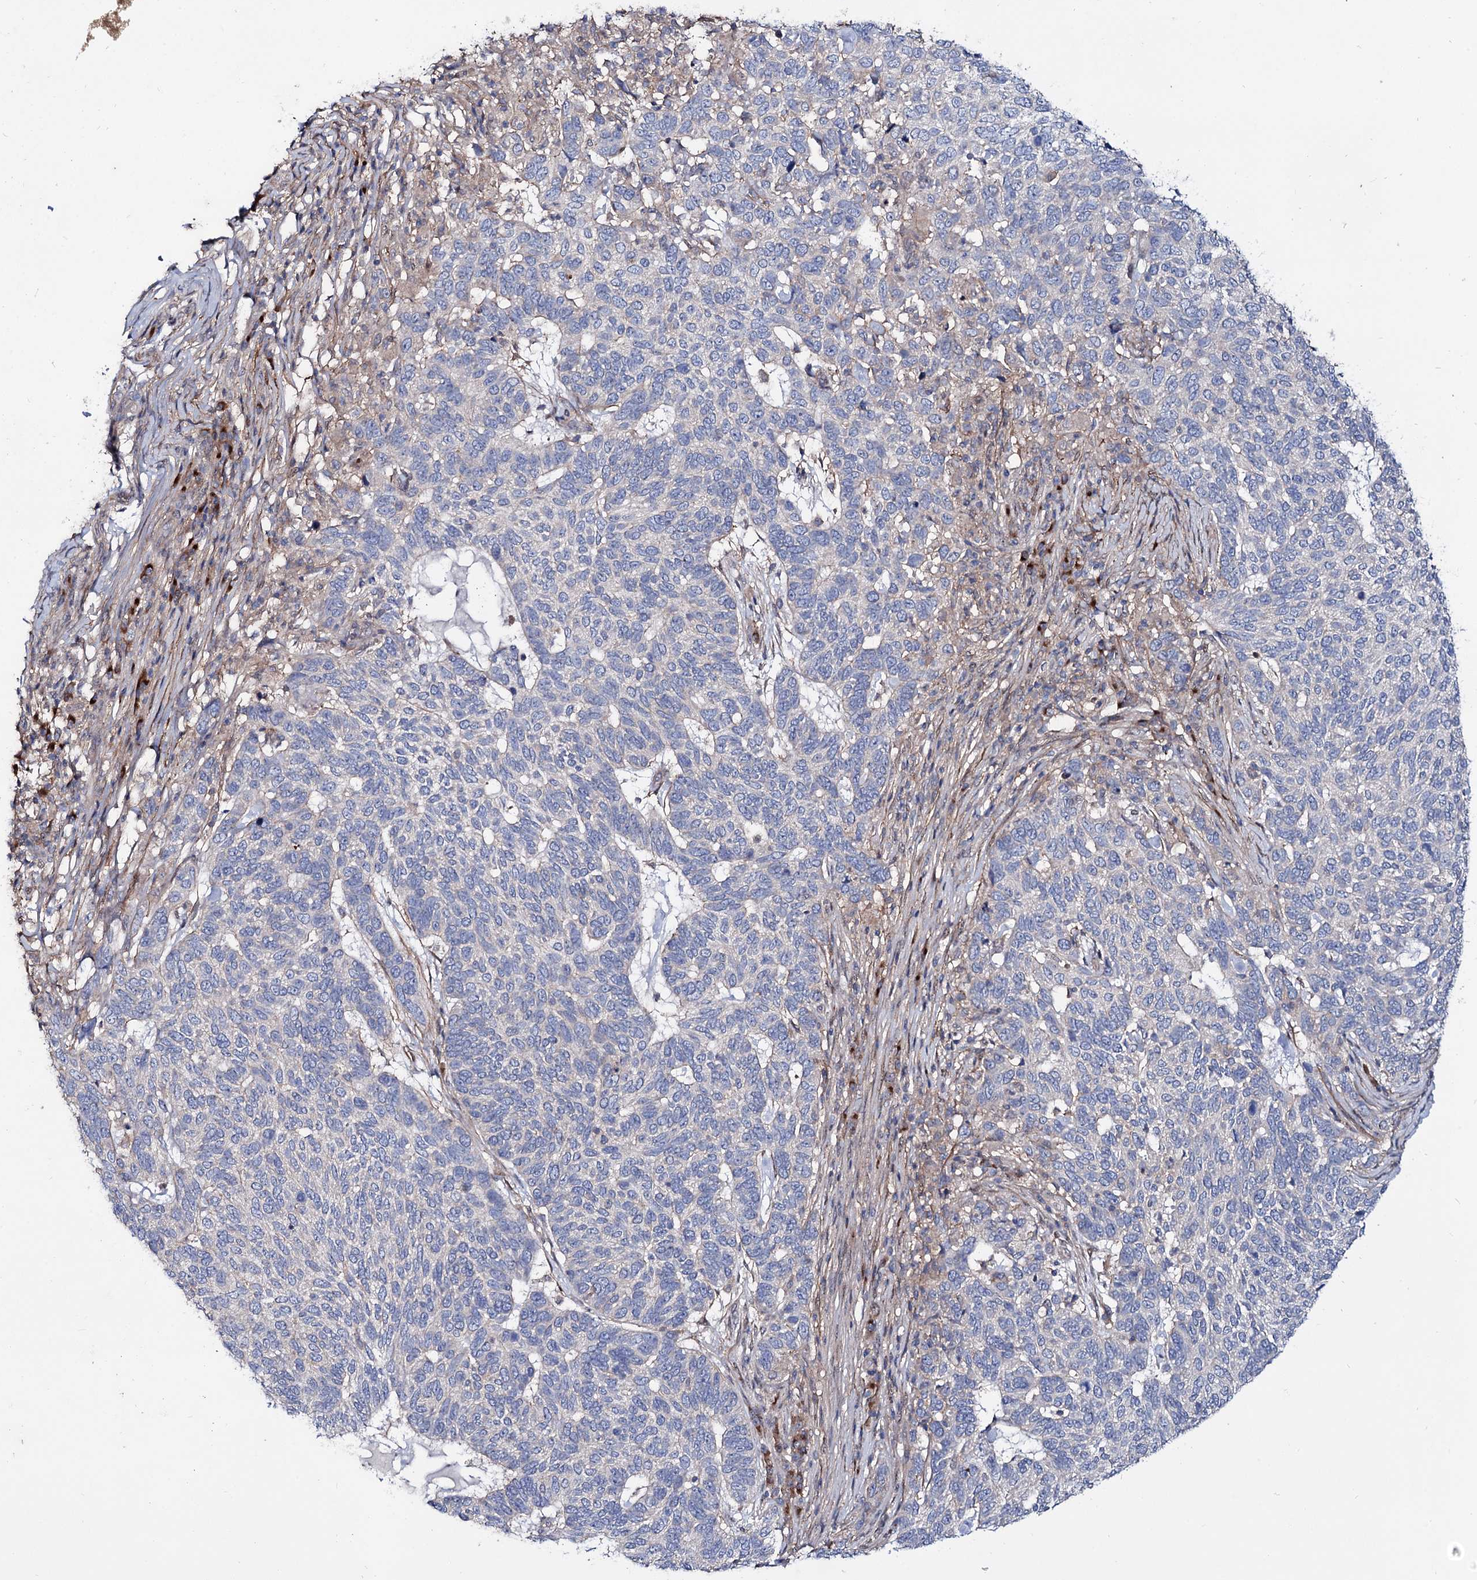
{"staining": {"intensity": "negative", "quantity": "none", "location": "none"}, "tissue": "skin cancer", "cell_type": "Tumor cells", "image_type": "cancer", "snomed": [{"axis": "morphology", "description": "Basal cell carcinoma"}, {"axis": "topography", "description": "Skin"}], "caption": "A micrograph of human skin cancer is negative for staining in tumor cells.", "gene": "SEC24A", "patient": {"sex": "female", "age": 65}}